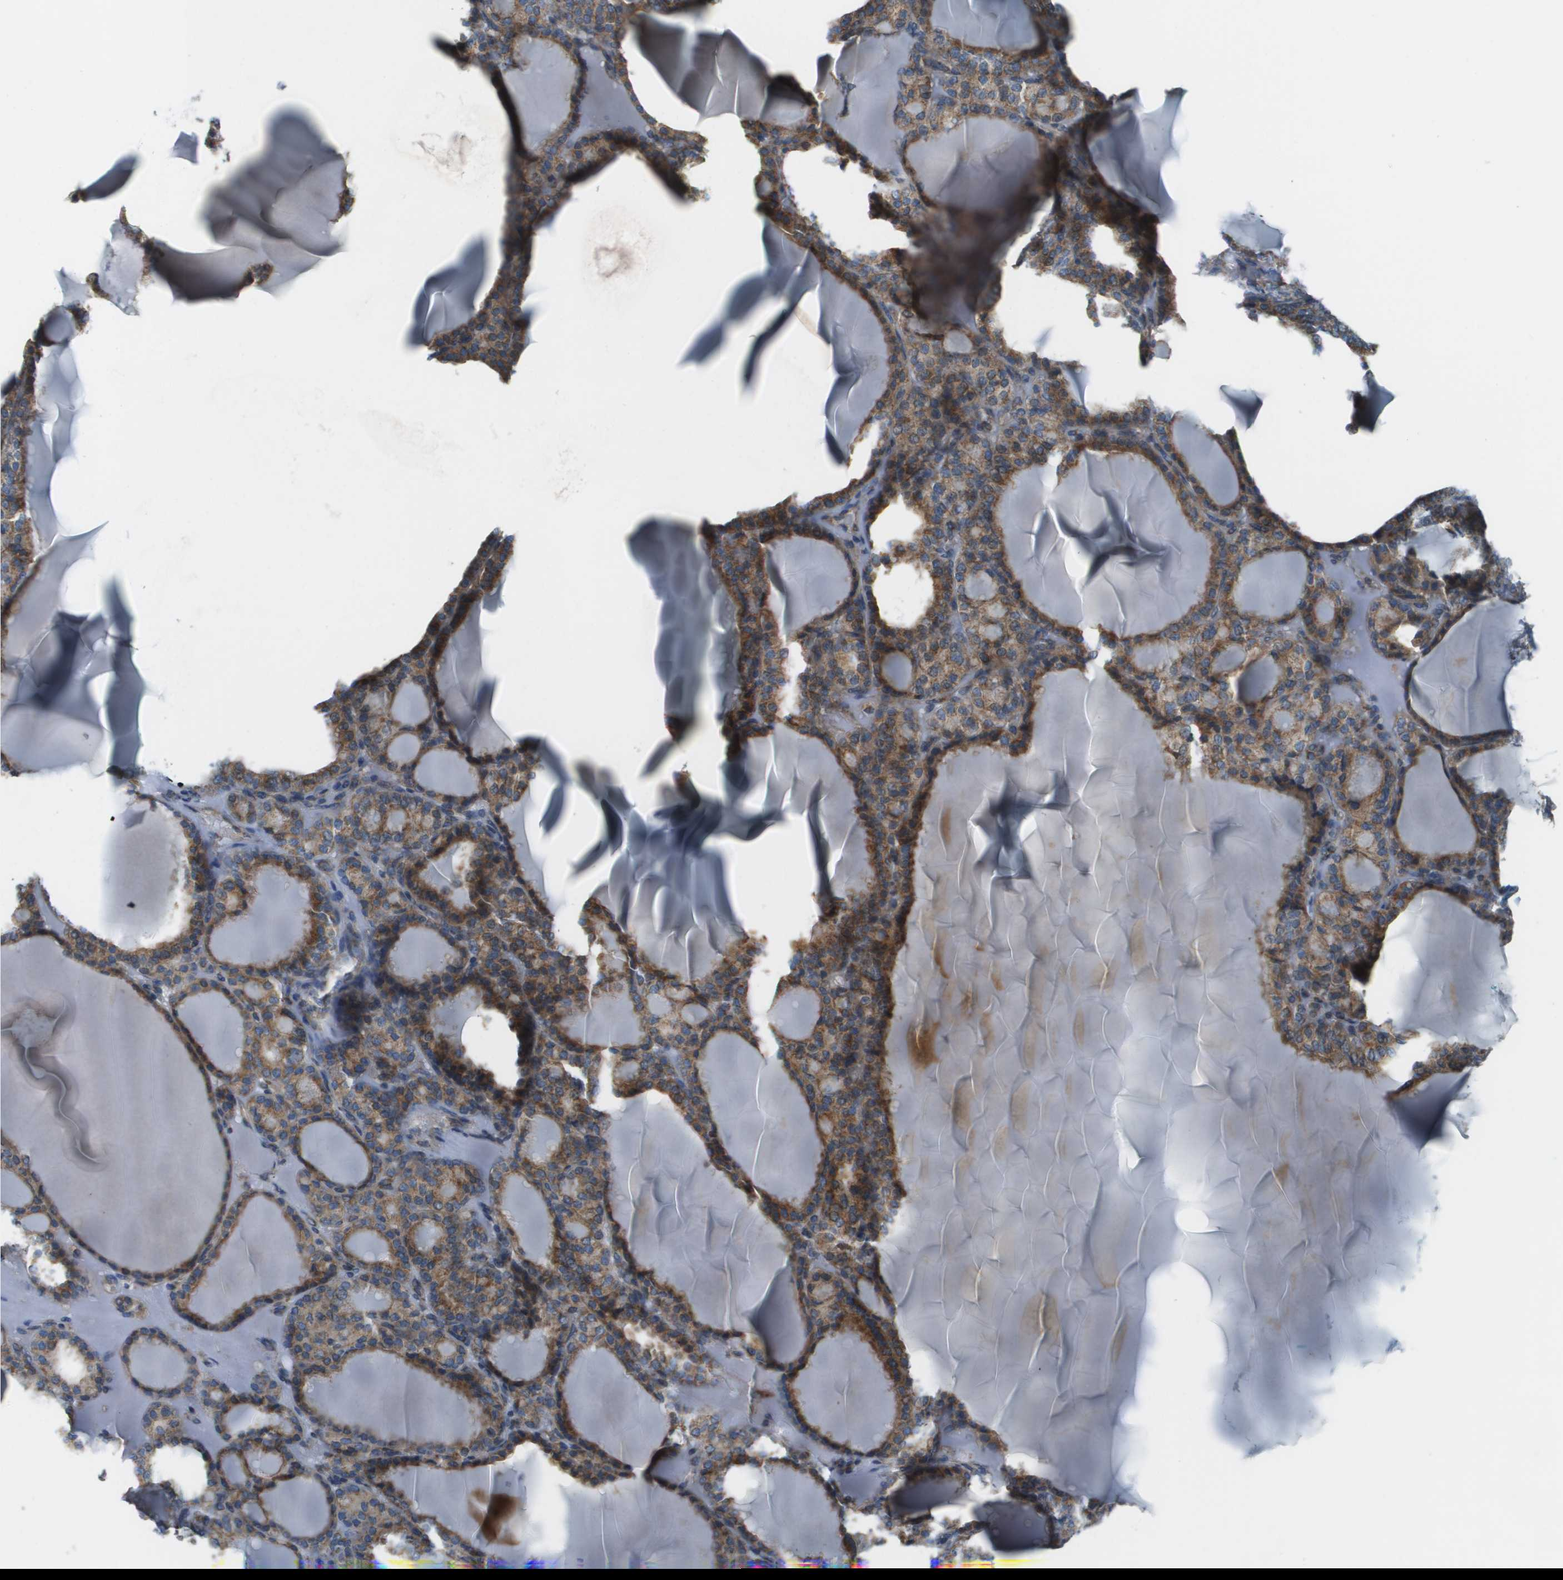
{"staining": {"intensity": "moderate", "quantity": ">75%", "location": "cytoplasmic/membranous"}, "tissue": "thyroid gland", "cell_type": "Glandular cells", "image_type": "normal", "snomed": [{"axis": "morphology", "description": "Normal tissue, NOS"}, {"axis": "topography", "description": "Thyroid gland"}], "caption": "Immunohistochemical staining of unremarkable thyroid gland shows moderate cytoplasmic/membranous protein expression in approximately >75% of glandular cells. (DAB (3,3'-diaminobenzidine) IHC with brightfield microscopy, high magnification).", "gene": "TAOK3", "patient": {"sex": "female", "age": 28}}